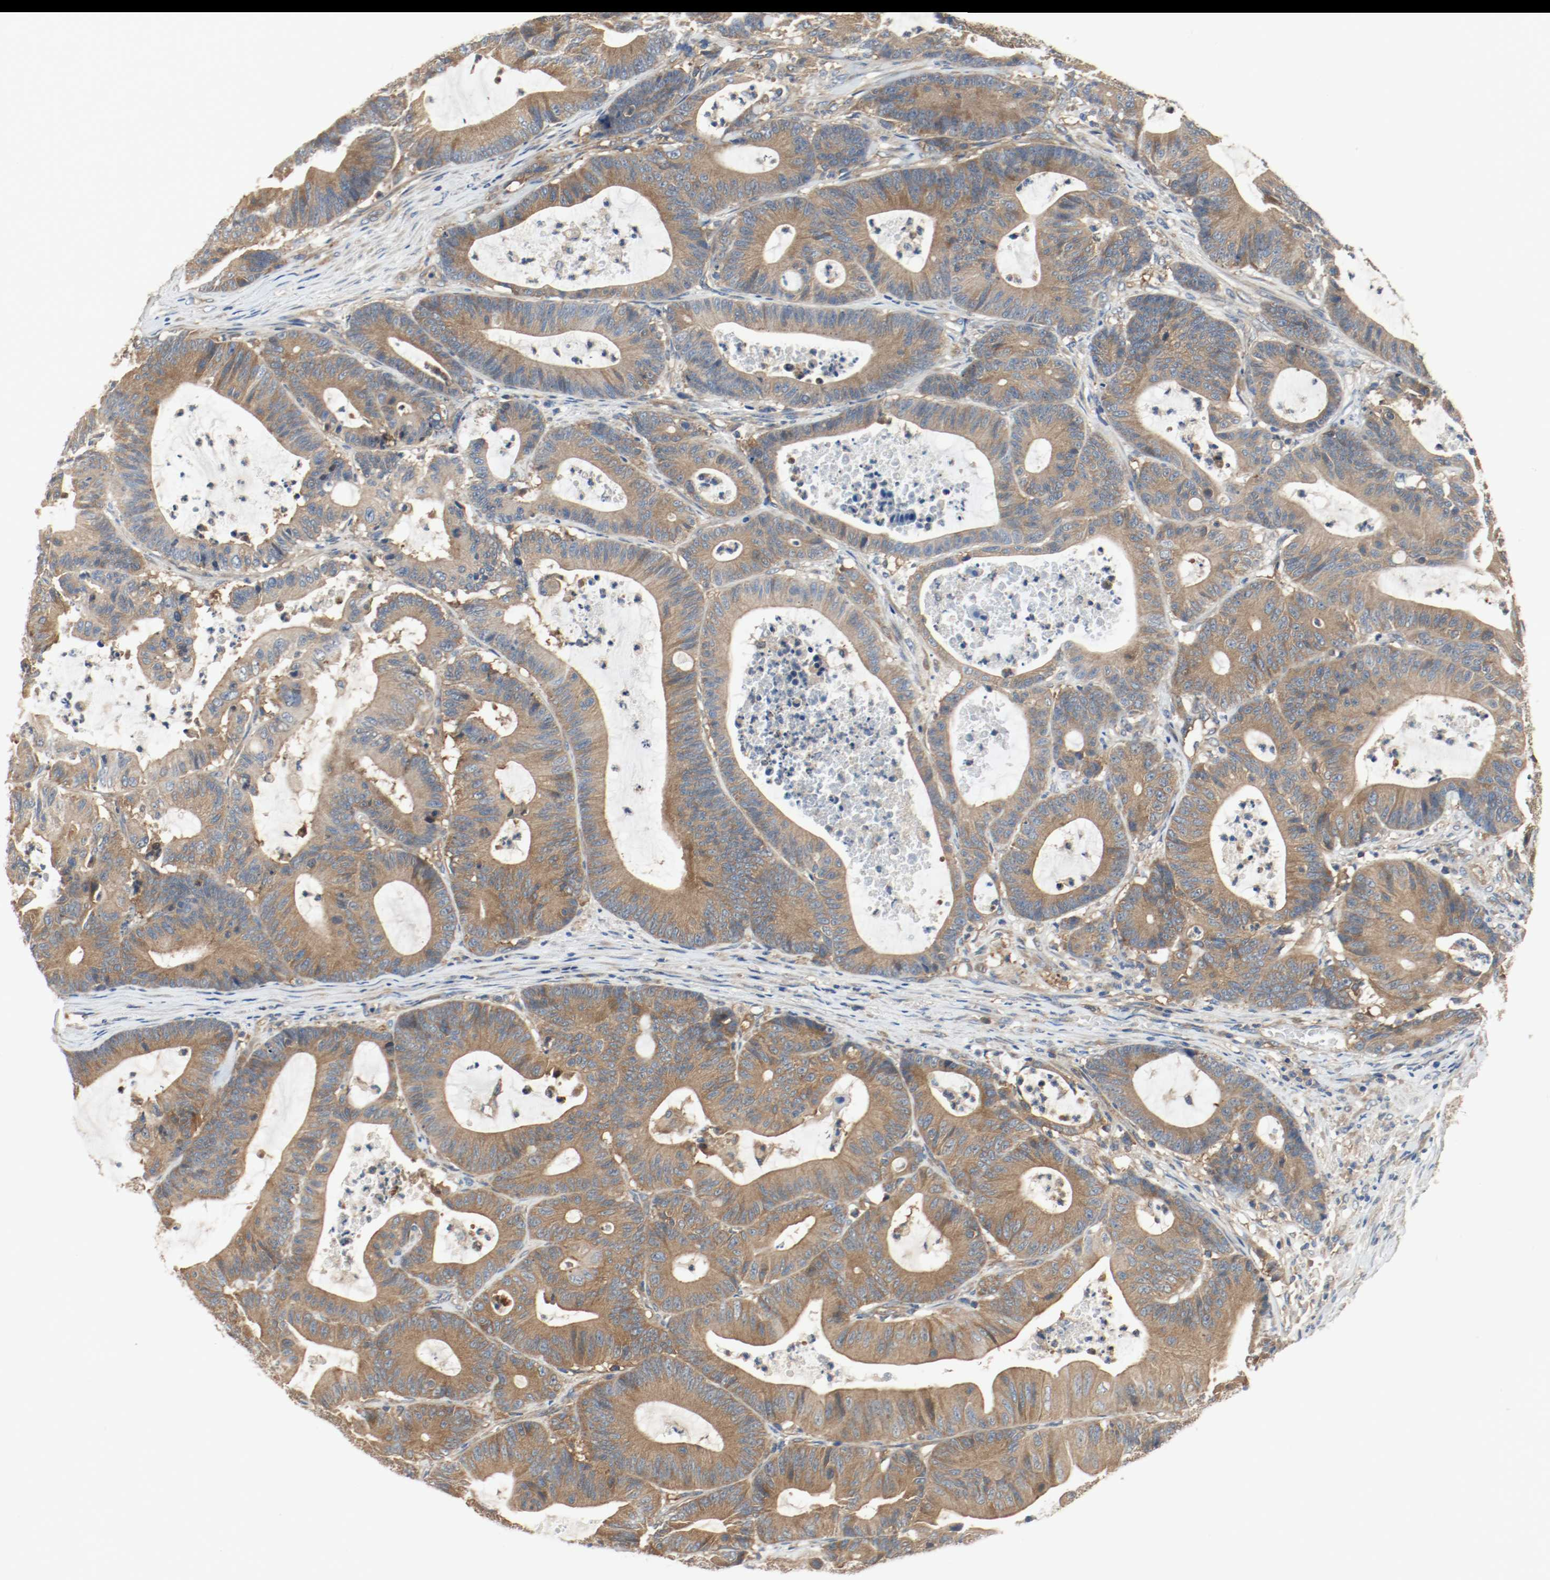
{"staining": {"intensity": "moderate", "quantity": ">75%", "location": "cytoplasmic/membranous"}, "tissue": "colorectal cancer", "cell_type": "Tumor cells", "image_type": "cancer", "snomed": [{"axis": "morphology", "description": "Adenocarcinoma, NOS"}, {"axis": "topography", "description": "Colon"}], "caption": "Immunohistochemical staining of human adenocarcinoma (colorectal) shows medium levels of moderate cytoplasmic/membranous protein staining in about >75% of tumor cells. Using DAB (3,3'-diaminobenzidine) (brown) and hematoxylin (blue) stains, captured at high magnification using brightfield microscopy.", "gene": "HGS", "patient": {"sex": "female", "age": 84}}